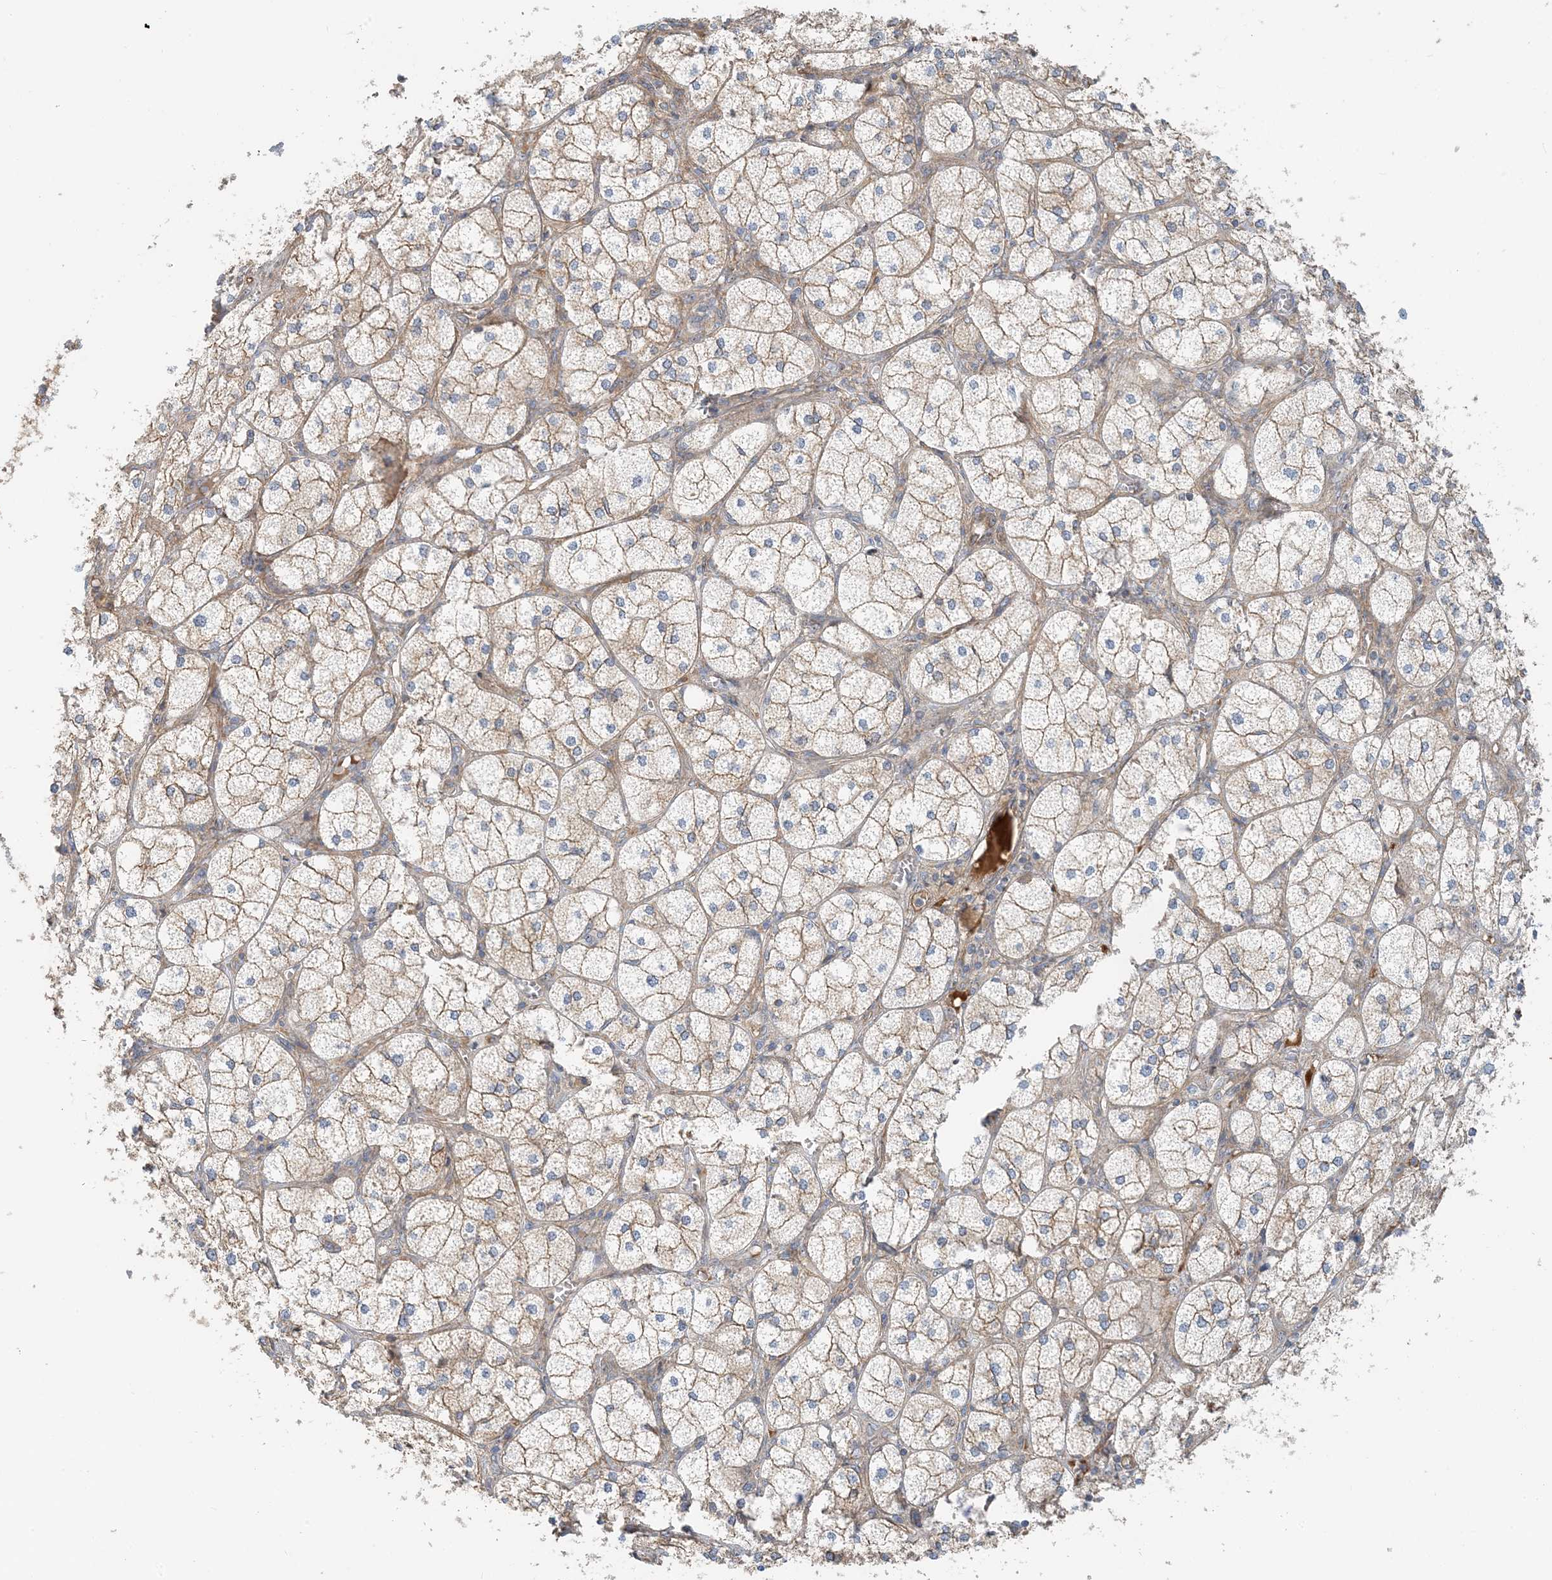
{"staining": {"intensity": "moderate", "quantity": "25%-75%", "location": "cytoplasmic/membranous"}, "tissue": "adrenal gland", "cell_type": "Glandular cells", "image_type": "normal", "snomed": [{"axis": "morphology", "description": "Normal tissue, NOS"}, {"axis": "topography", "description": "Adrenal gland"}], "caption": "Protein analysis of unremarkable adrenal gland reveals moderate cytoplasmic/membranous positivity in about 25%-75% of glandular cells. (DAB = brown stain, brightfield microscopy at high magnification).", "gene": "MYL5", "patient": {"sex": "female", "age": 61}}